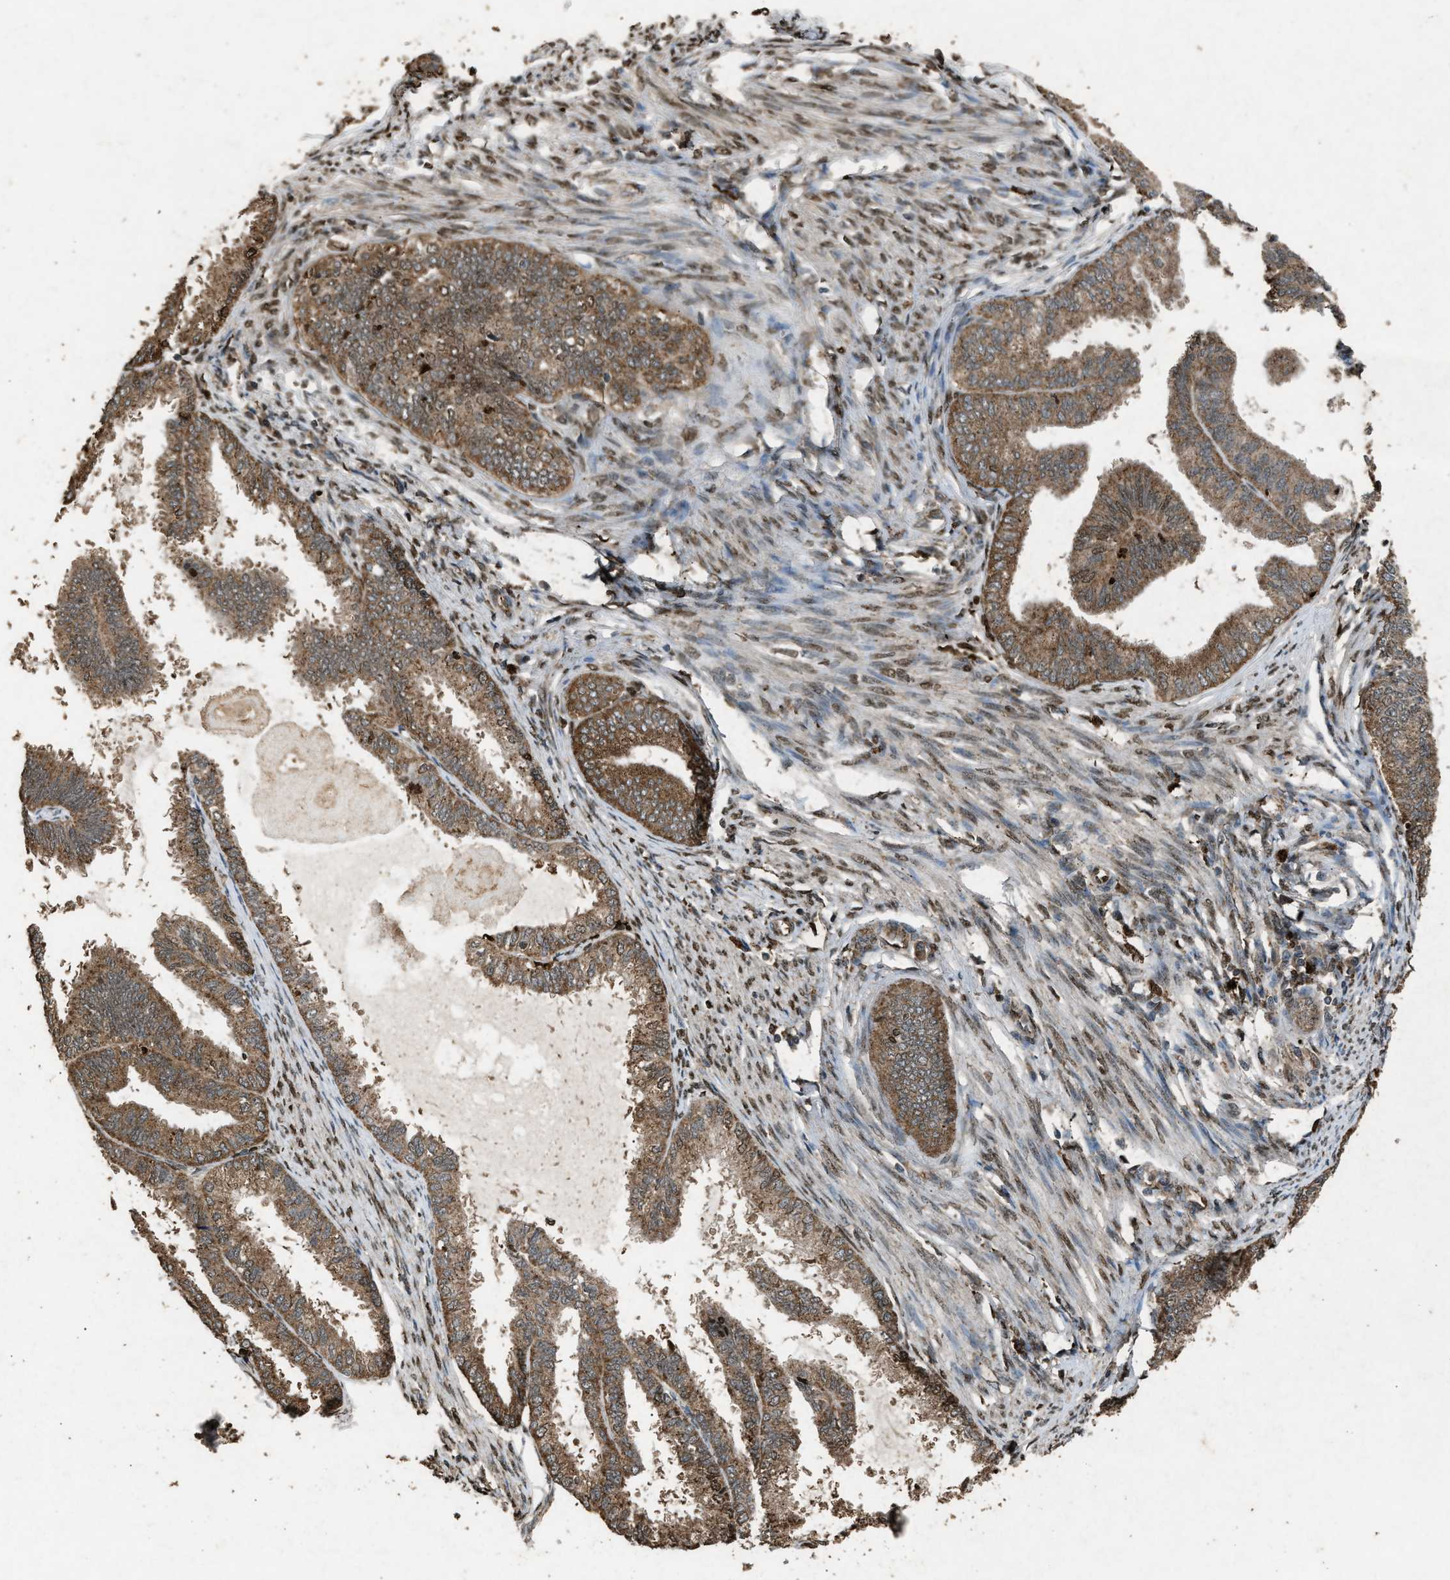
{"staining": {"intensity": "moderate", "quantity": ">75%", "location": "cytoplasmic/membranous,nuclear"}, "tissue": "endometrial cancer", "cell_type": "Tumor cells", "image_type": "cancer", "snomed": [{"axis": "morphology", "description": "Adenocarcinoma, NOS"}, {"axis": "topography", "description": "Endometrium"}], "caption": "Immunohistochemistry staining of endometrial cancer (adenocarcinoma), which demonstrates medium levels of moderate cytoplasmic/membranous and nuclear expression in about >75% of tumor cells indicating moderate cytoplasmic/membranous and nuclear protein staining. The staining was performed using DAB (3,3'-diaminobenzidine) (brown) for protein detection and nuclei were counterstained in hematoxylin (blue).", "gene": "PSMD1", "patient": {"sex": "female", "age": 86}}